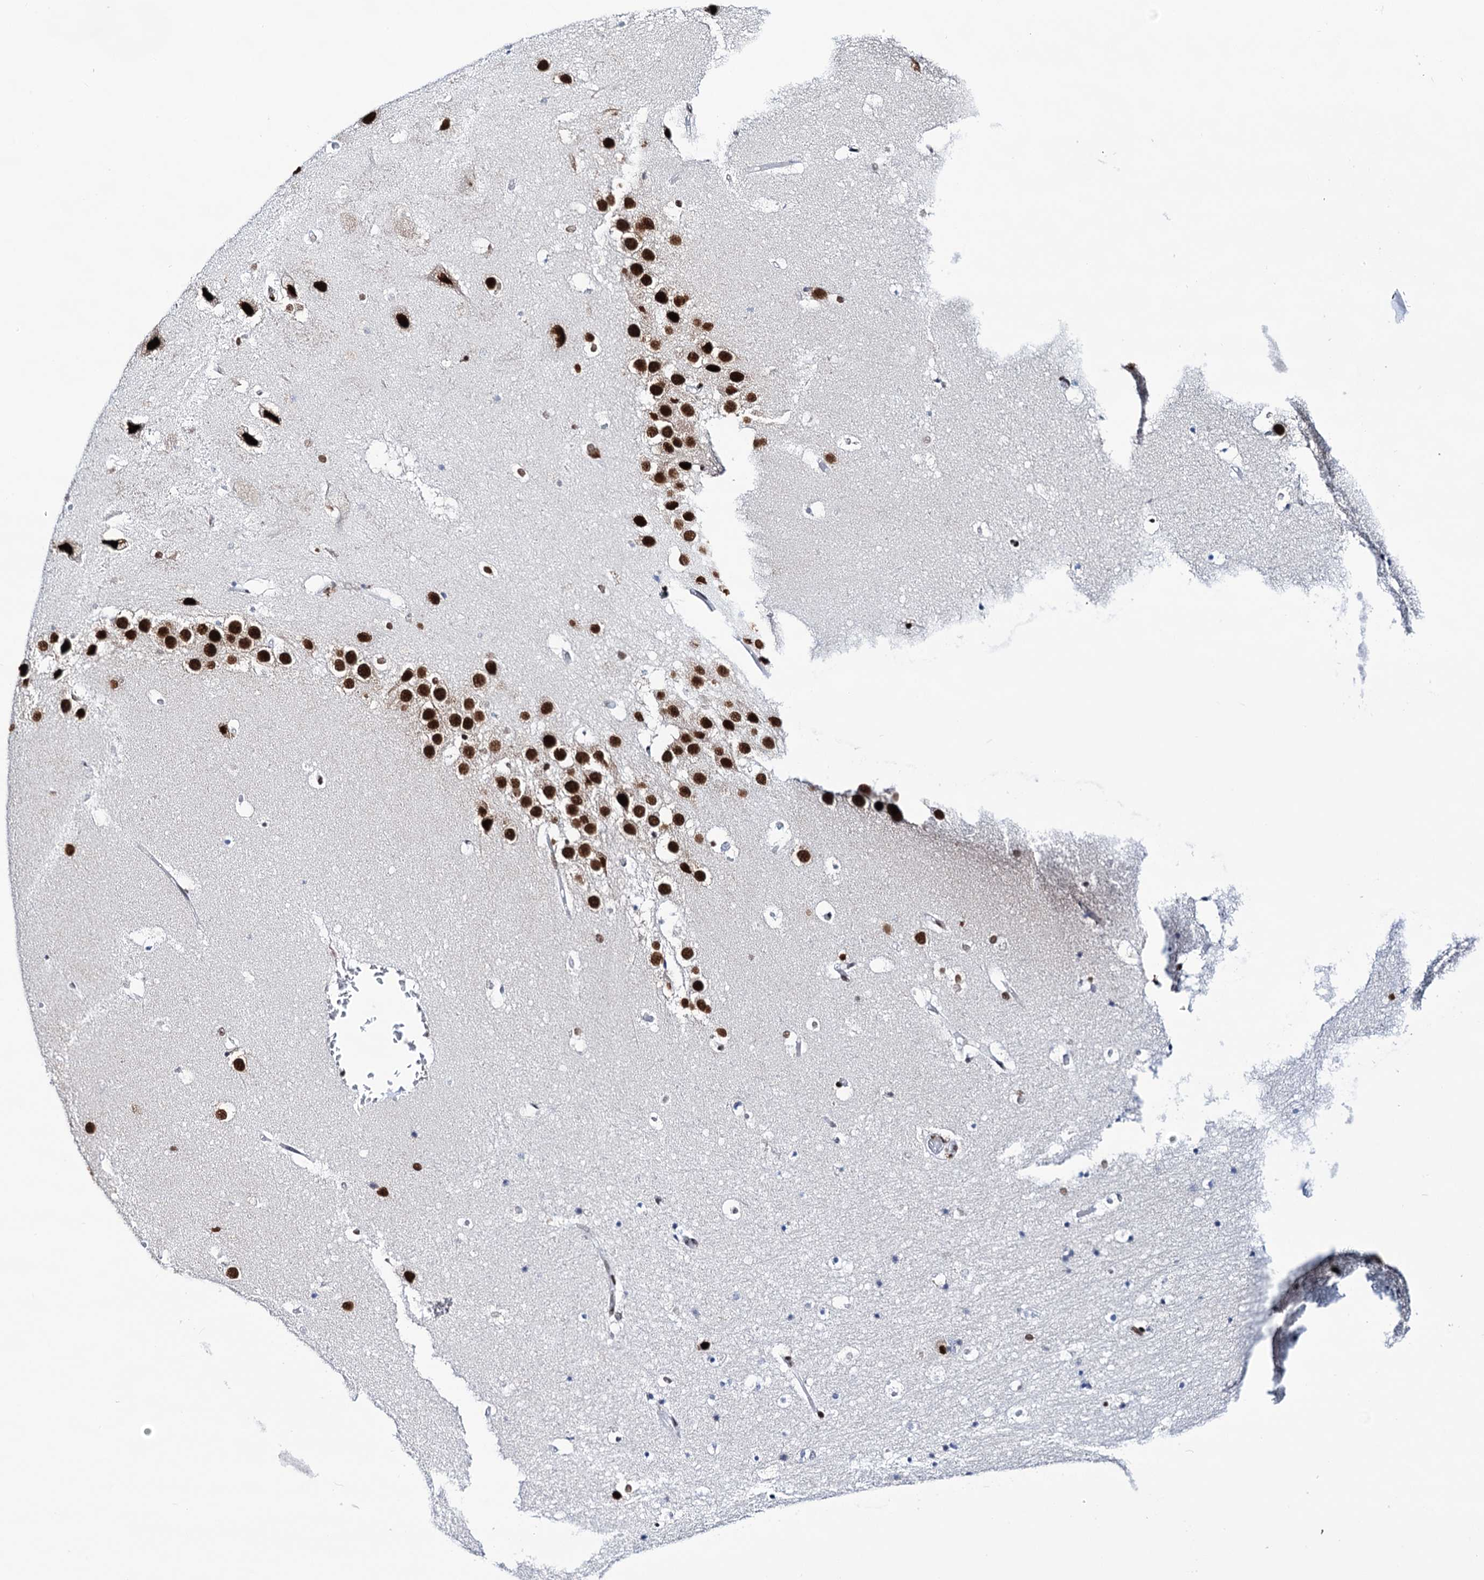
{"staining": {"intensity": "moderate", "quantity": "25%-75%", "location": "nuclear"}, "tissue": "hippocampus", "cell_type": "Glial cells", "image_type": "normal", "snomed": [{"axis": "morphology", "description": "Normal tissue, NOS"}, {"axis": "topography", "description": "Hippocampus"}], "caption": "High-power microscopy captured an IHC histopathology image of normal hippocampus, revealing moderate nuclear positivity in approximately 25%-75% of glial cells. The staining is performed using DAB brown chromogen to label protein expression. The nuclei are counter-stained blue using hematoxylin.", "gene": "MATR3", "patient": {"sex": "female", "age": 52}}